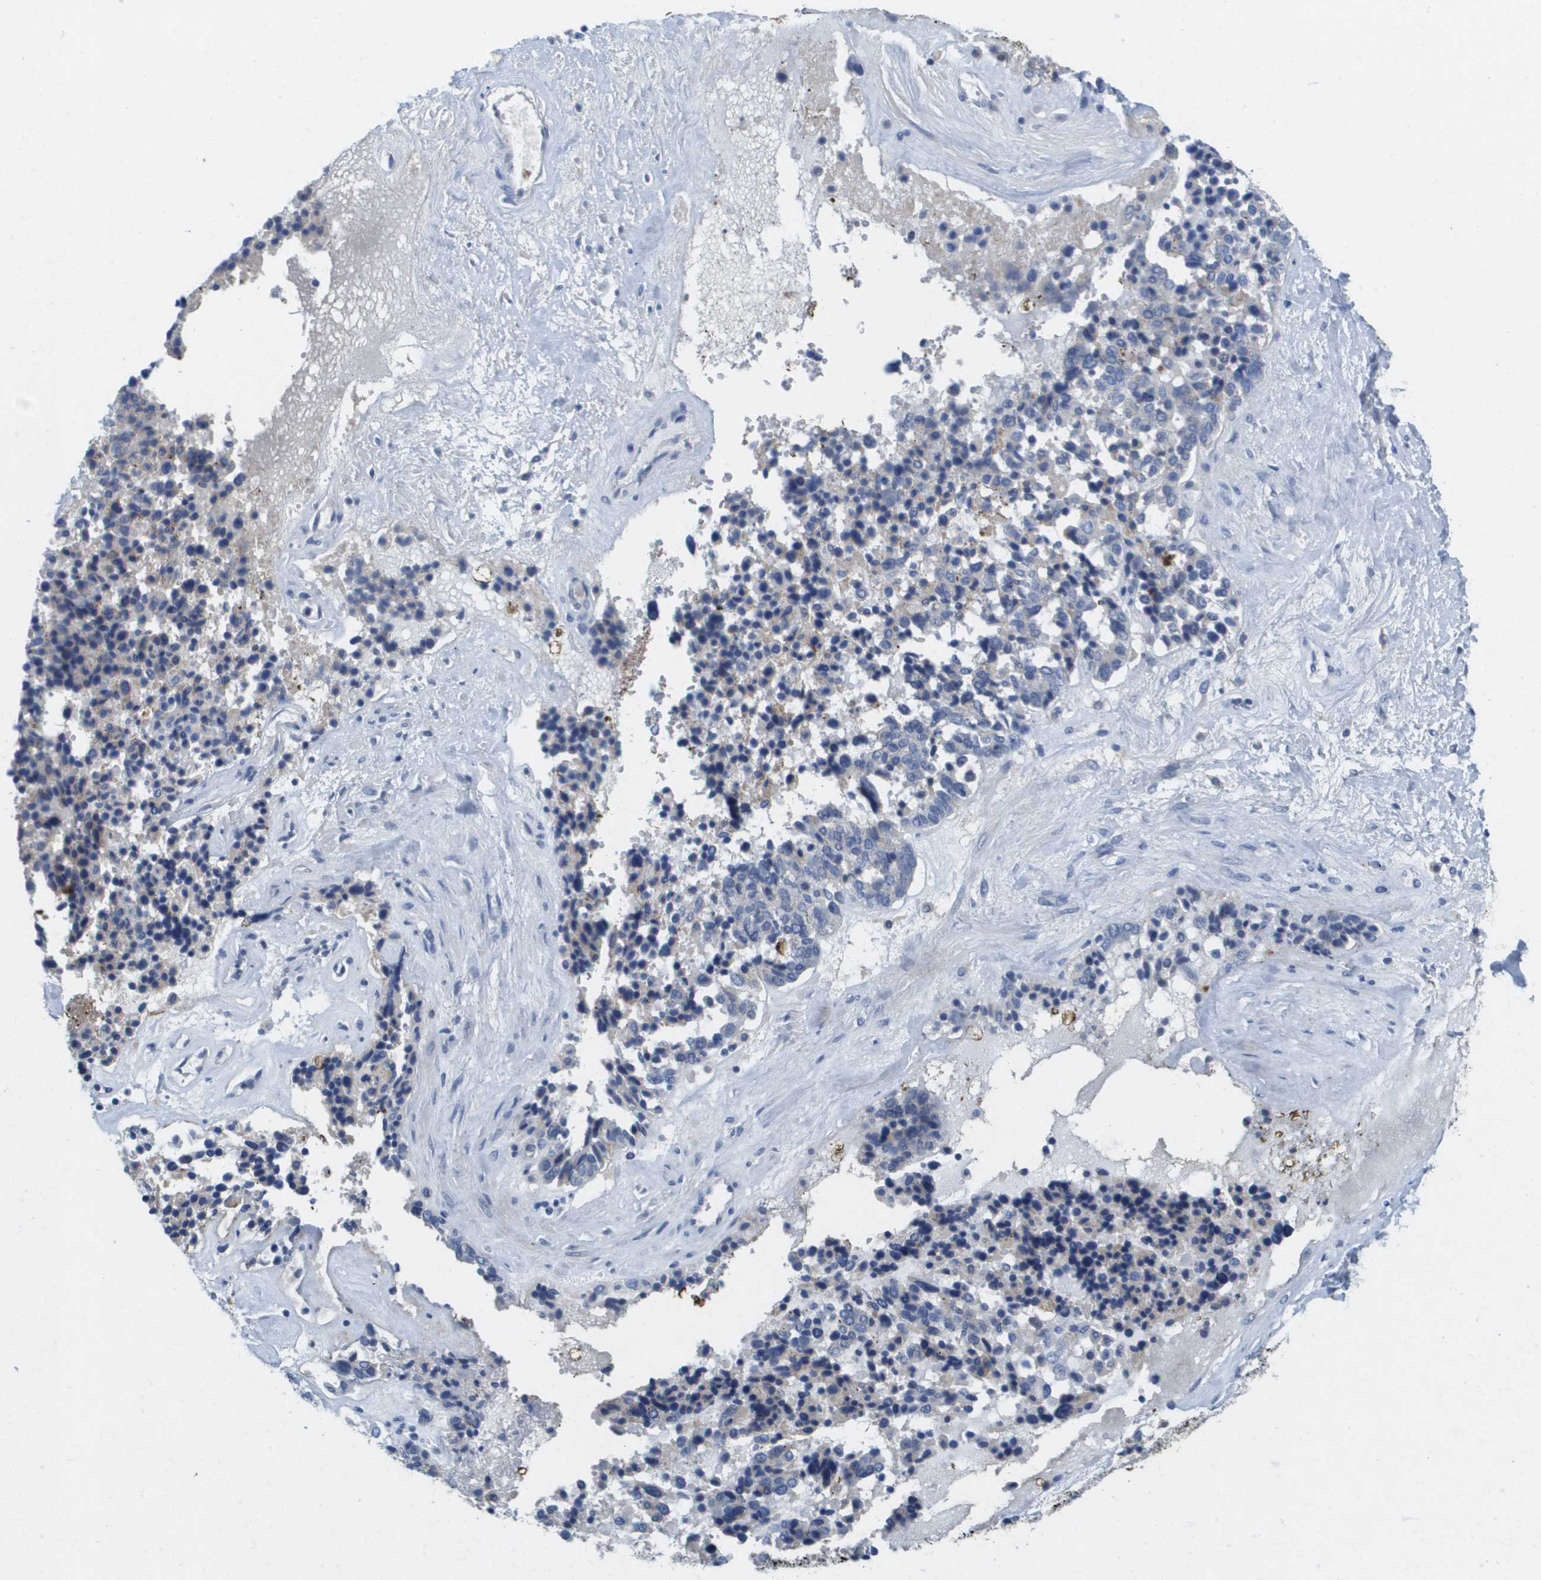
{"staining": {"intensity": "negative", "quantity": "none", "location": "none"}, "tissue": "ovarian cancer", "cell_type": "Tumor cells", "image_type": "cancer", "snomed": [{"axis": "morphology", "description": "Cystadenocarcinoma, serous, NOS"}, {"axis": "topography", "description": "Ovary"}], "caption": "Immunohistochemistry (IHC) image of neoplastic tissue: ovarian cancer (serous cystadenocarcinoma) stained with DAB displays no significant protein staining in tumor cells.", "gene": "LIPG", "patient": {"sex": "female", "age": 44}}